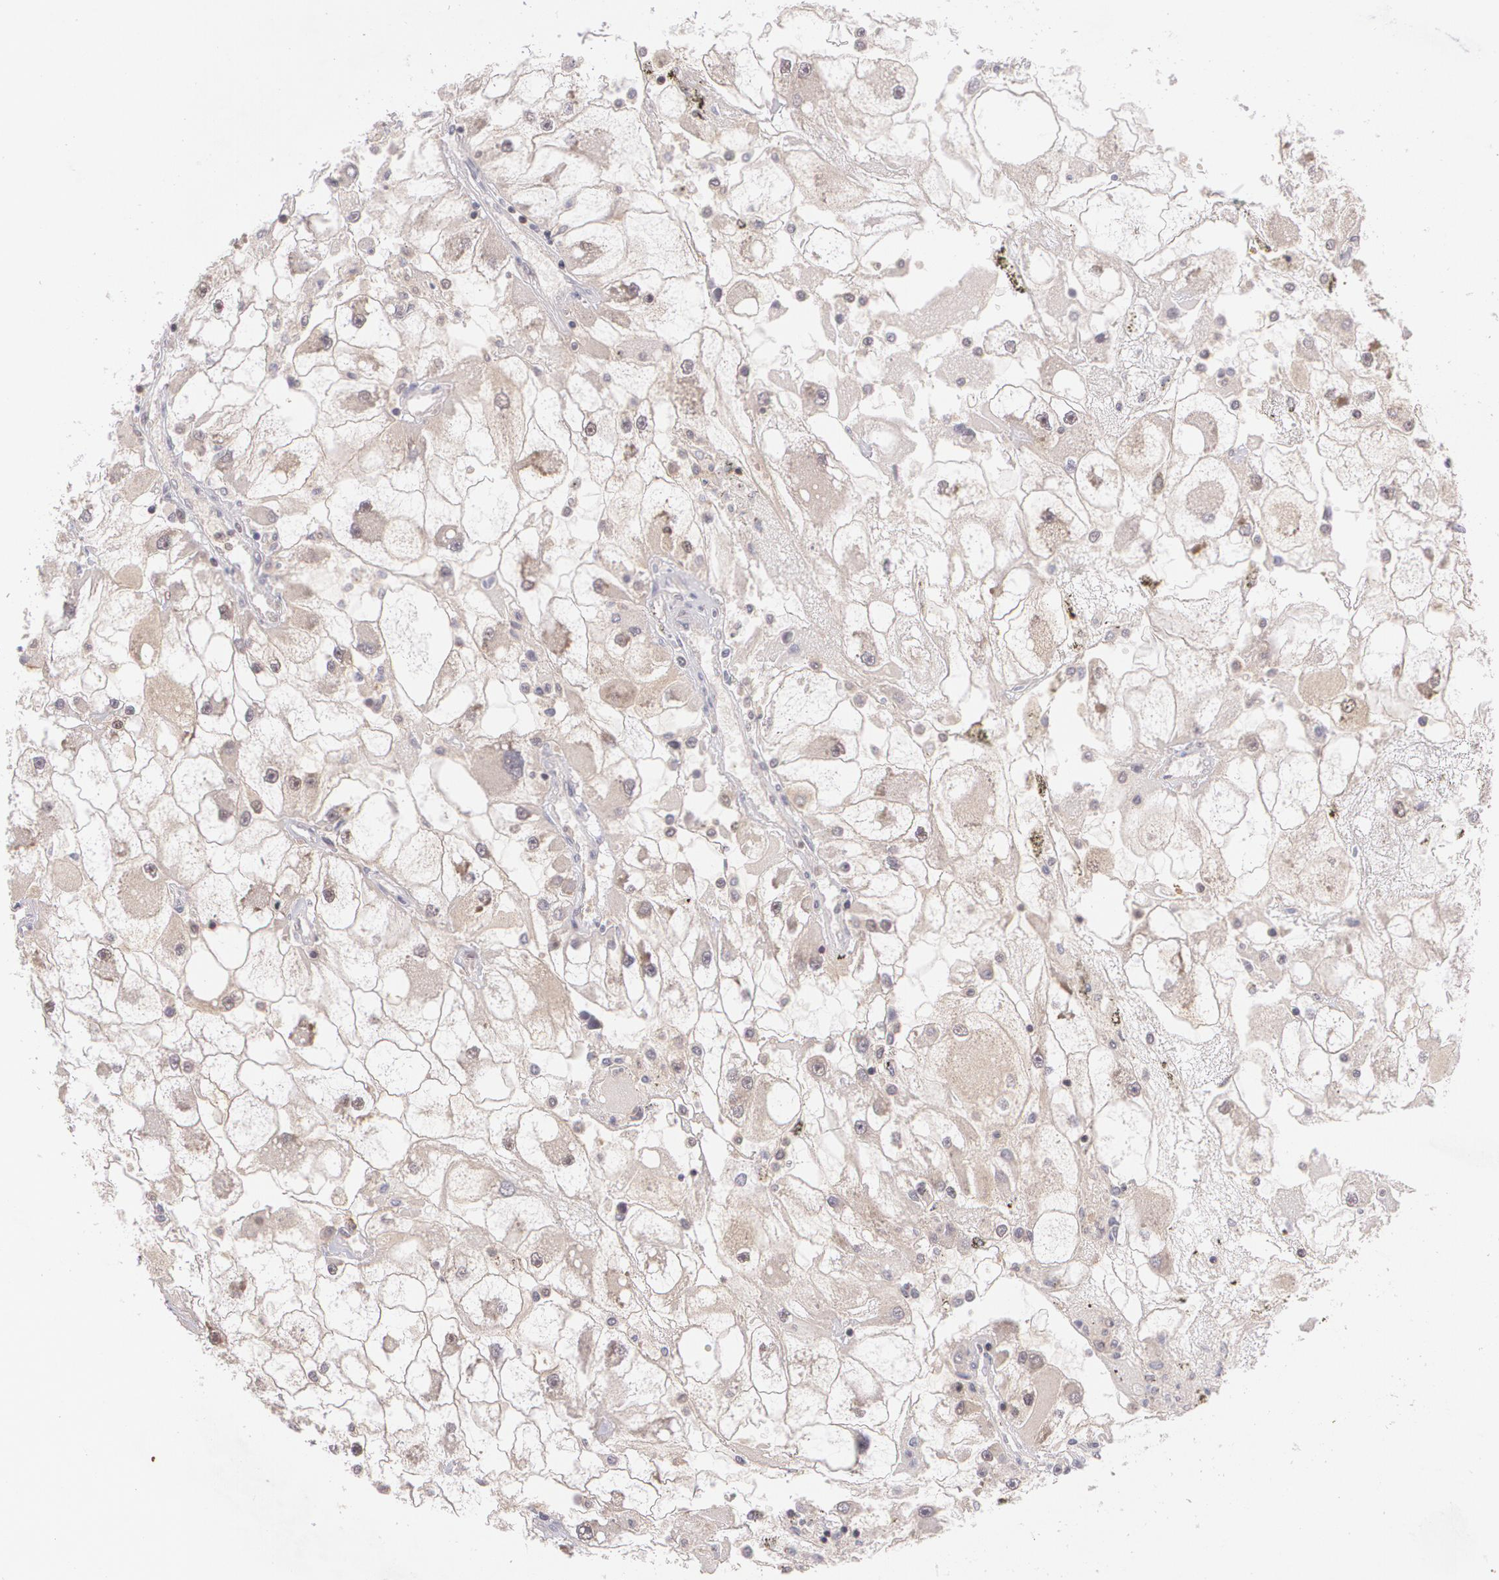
{"staining": {"intensity": "moderate", "quantity": "25%-75%", "location": "cytoplasmic/membranous,nuclear"}, "tissue": "renal cancer", "cell_type": "Tumor cells", "image_type": "cancer", "snomed": [{"axis": "morphology", "description": "Adenocarcinoma, NOS"}, {"axis": "topography", "description": "Kidney"}], "caption": "IHC staining of renal adenocarcinoma, which exhibits medium levels of moderate cytoplasmic/membranous and nuclear staining in approximately 25%-75% of tumor cells indicating moderate cytoplasmic/membranous and nuclear protein positivity. The staining was performed using DAB (3,3'-diaminobenzidine) (brown) for protein detection and nuclei were counterstained in hematoxylin (blue).", "gene": "CUL2", "patient": {"sex": "female", "age": 73}}